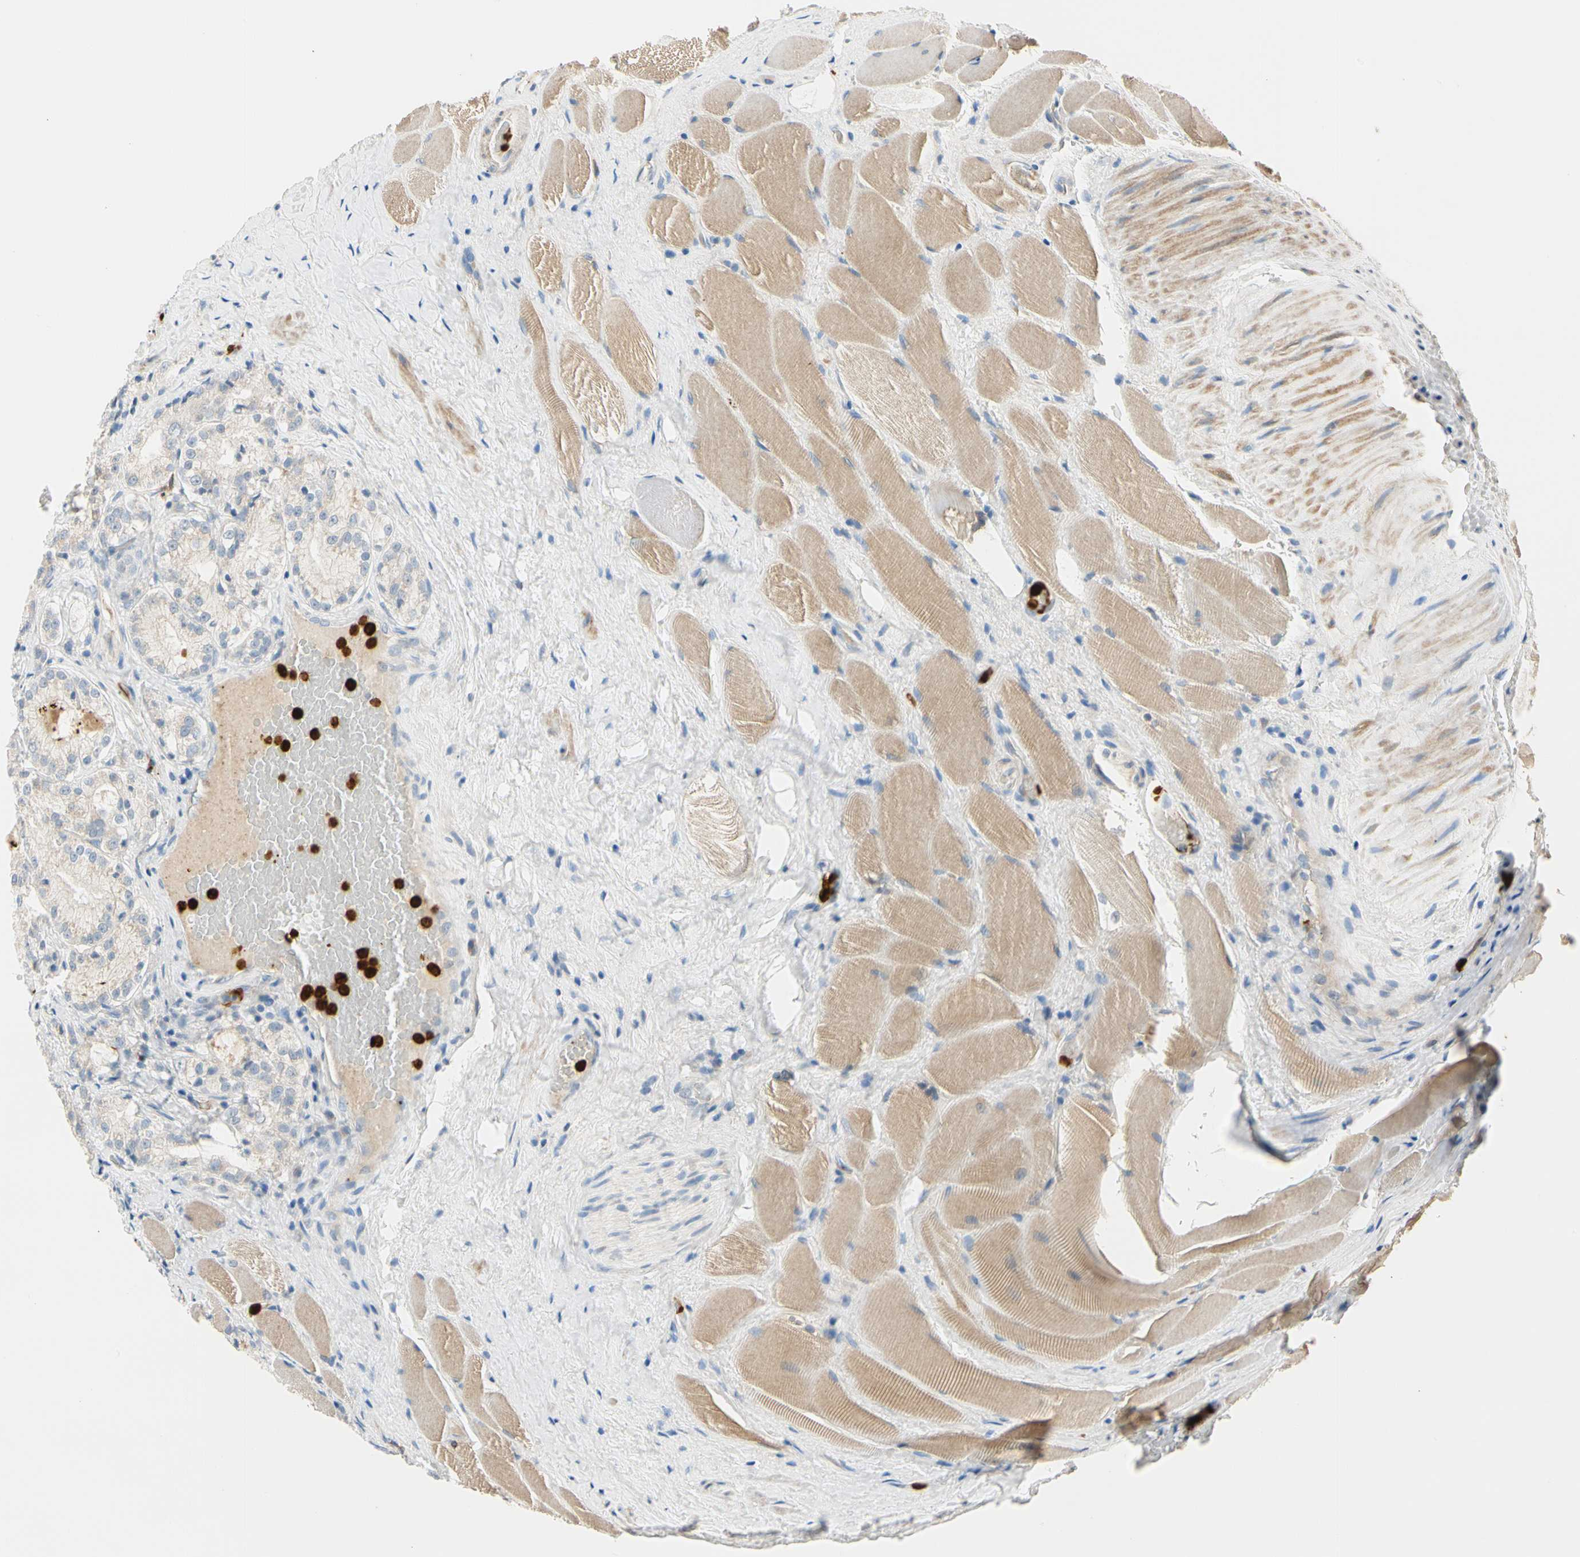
{"staining": {"intensity": "weak", "quantity": "25%-75%", "location": "cytoplasmic/membranous"}, "tissue": "prostate cancer", "cell_type": "Tumor cells", "image_type": "cancer", "snomed": [{"axis": "morphology", "description": "Adenocarcinoma, High grade"}, {"axis": "topography", "description": "Prostate"}], "caption": "This is a histology image of immunohistochemistry staining of prostate cancer (adenocarcinoma (high-grade)), which shows weak positivity in the cytoplasmic/membranous of tumor cells.", "gene": "TRAF5", "patient": {"sex": "male", "age": 73}}